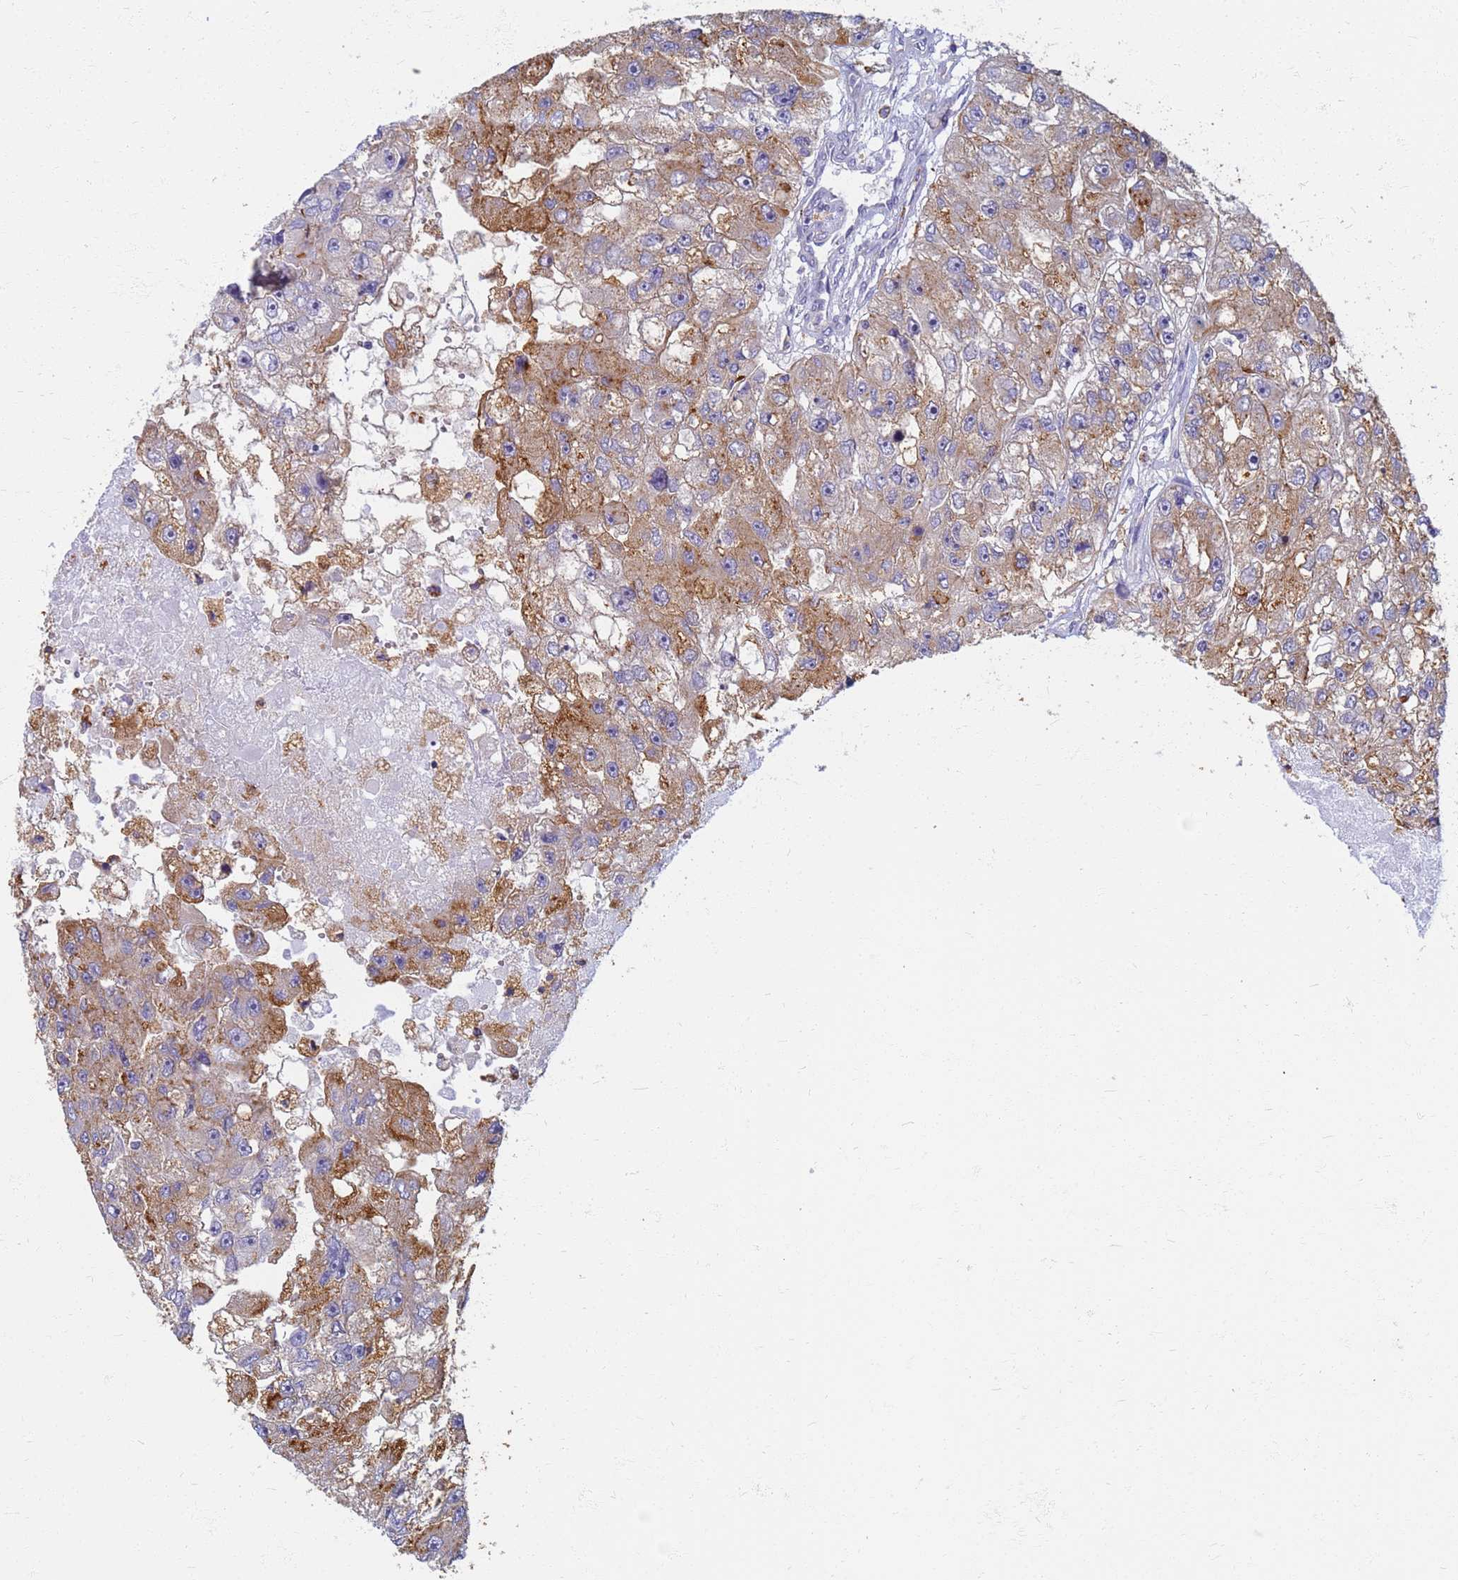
{"staining": {"intensity": "moderate", "quantity": ">75%", "location": "cytoplasmic/membranous"}, "tissue": "renal cancer", "cell_type": "Tumor cells", "image_type": "cancer", "snomed": [{"axis": "morphology", "description": "Adenocarcinoma, NOS"}, {"axis": "topography", "description": "Kidney"}], "caption": "Immunohistochemical staining of human renal cancer (adenocarcinoma) exhibits medium levels of moderate cytoplasmic/membranous protein expression in approximately >75% of tumor cells.", "gene": "ATP6V1E1", "patient": {"sex": "male", "age": 63}}